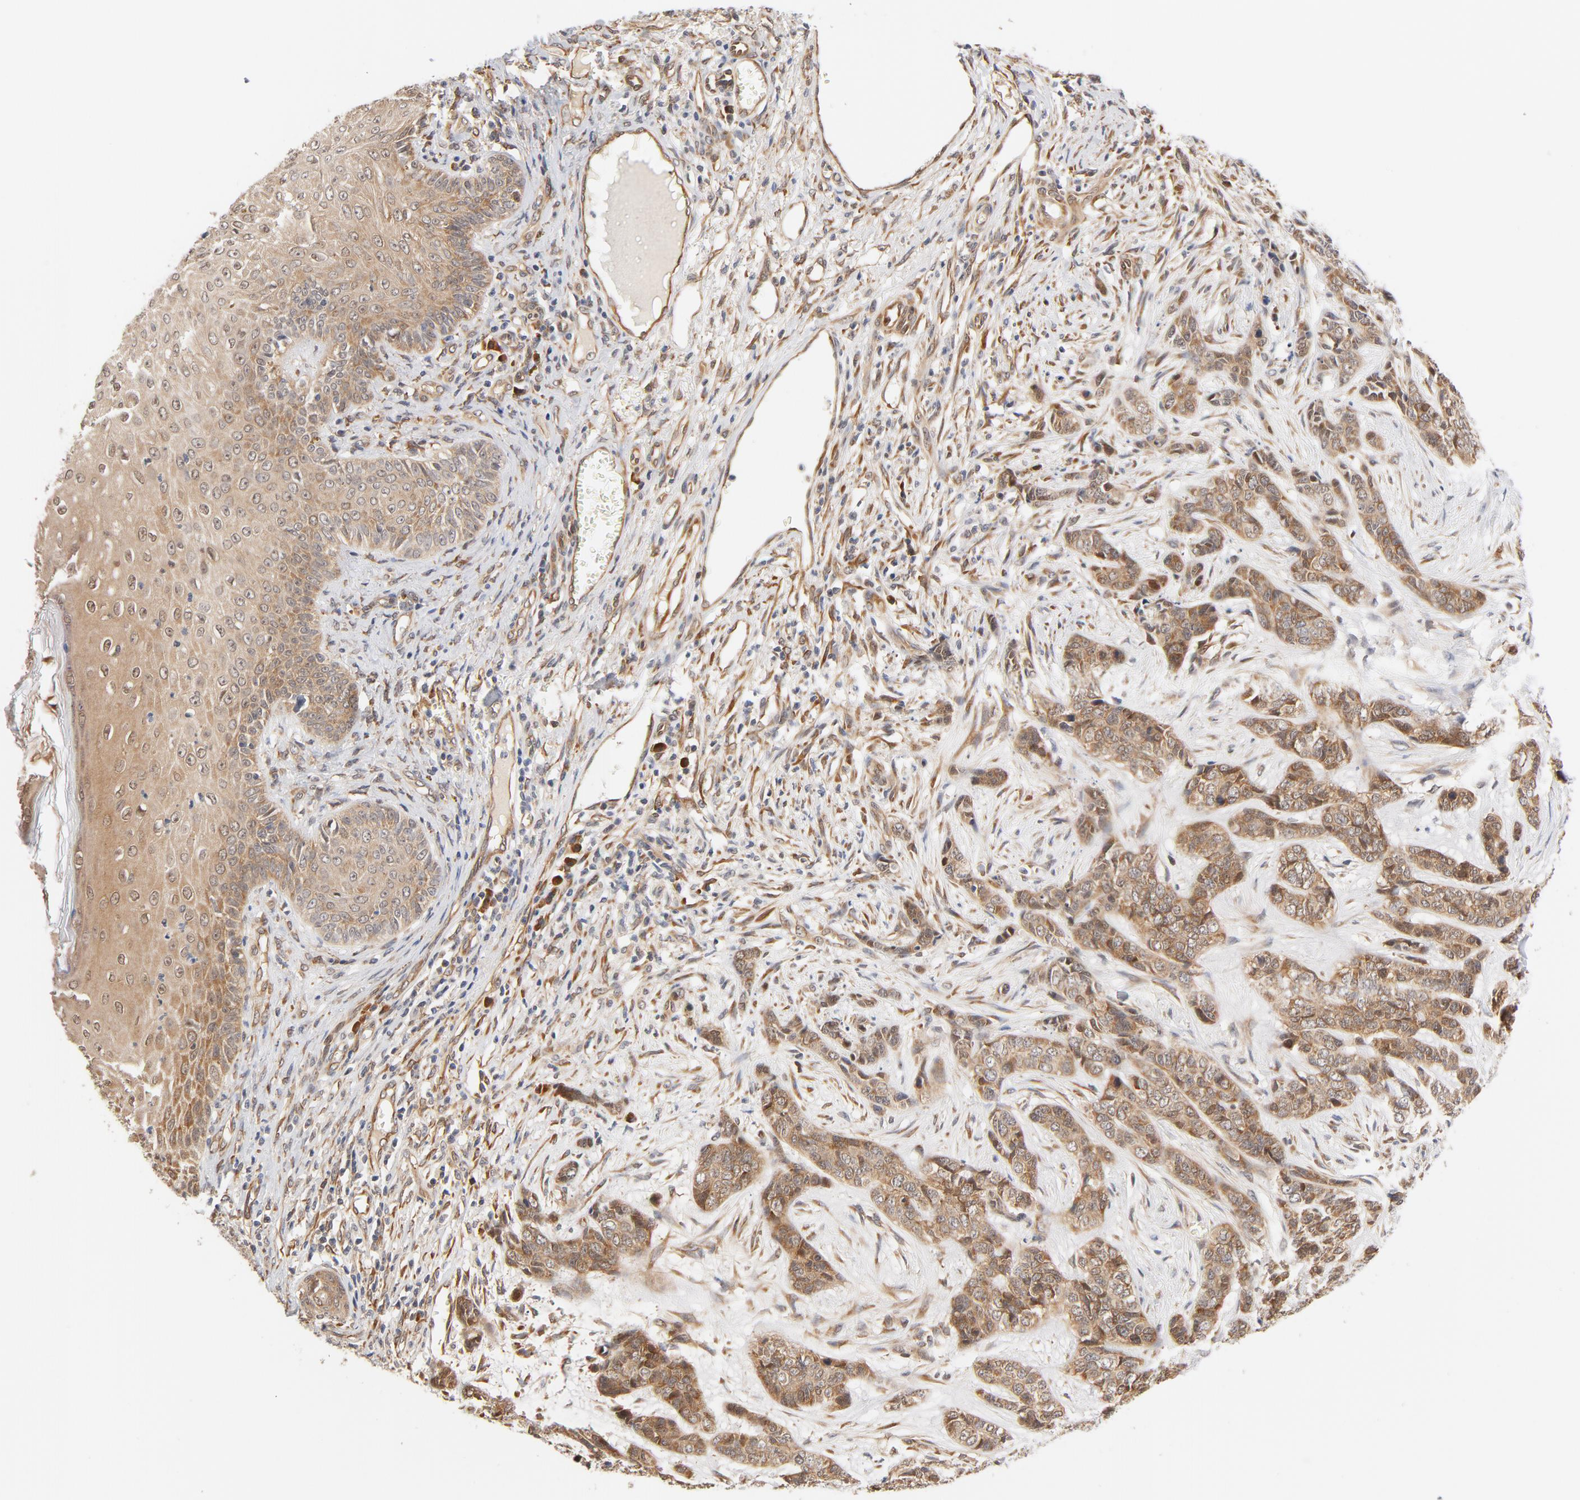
{"staining": {"intensity": "moderate", "quantity": ">75%", "location": "cytoplasmic/membranous"}, "tissue": "skin cancer", "cell_type": "Tumor cells", "image_type": "cancer", "snomed": [{"axis": "morphology", "description": "Basal cell carcinoma"}, {"axis": "topography", "description": "Skin"}], "caption": "Skin basal cell carcinoma was stained to show a protein in brown. There is medium levels of moderate cytoplasmic/membranous staining in approximately >75% of tumor cells. (Brightfield microscopy of DAB IHC at high magnification).", "gene": "EIF4E", "patient": {"sex": "female", "age": 64}}